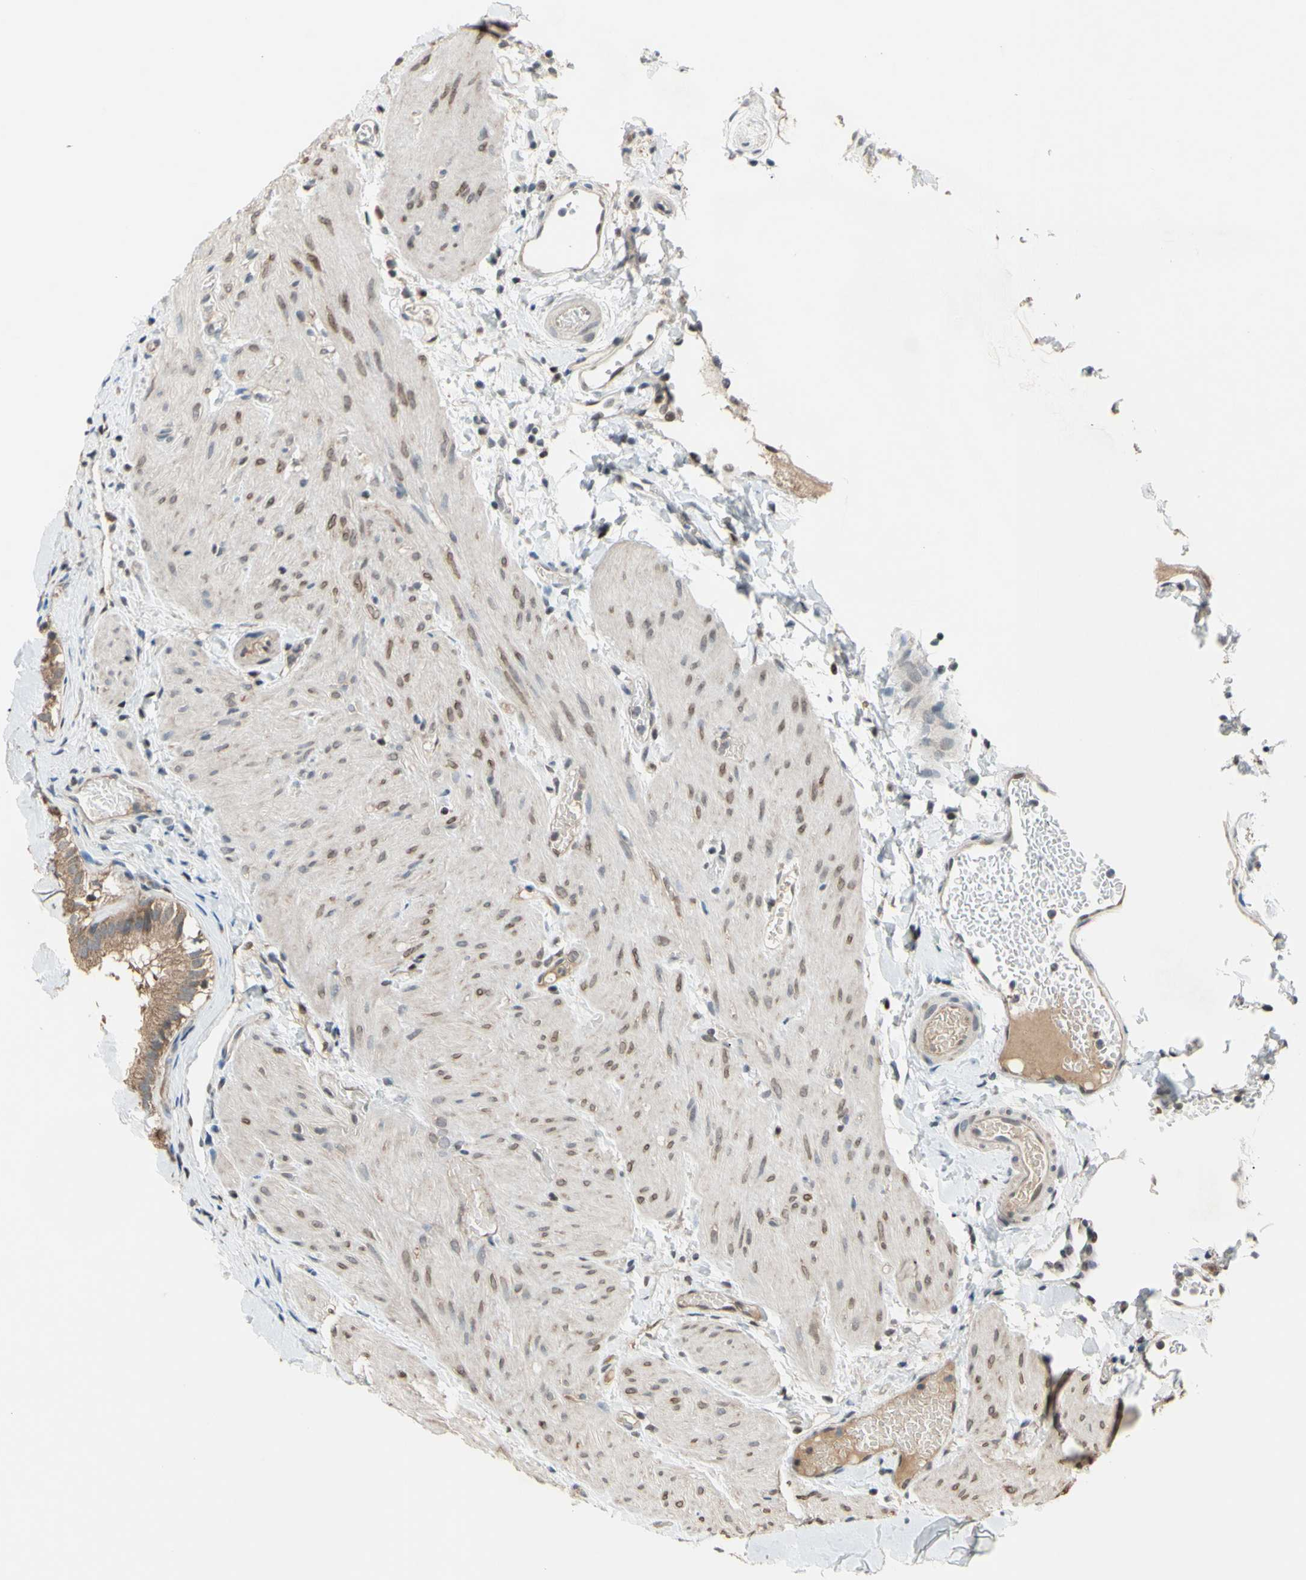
{"staining": {"intensity": "moderate", "quantity": ">75%", "location": "cytoplasmic/membranous"}, "tissue": "gallbladder", "cell_type": "Glandular cells", "image_type": "normal", "snomed": [{"axis": "morphology", "description": "Normal tissue, NOS"}, {"axis": "topography", "description": "Gallbladder"}], "caption": "Protein staining exhibits moderate cytoplasmic/membranous staining in about >75% of glandular cells in unremarkable gallbladder.", "gene": "SP4", "patient": {"sex": "female", "age": 26}}